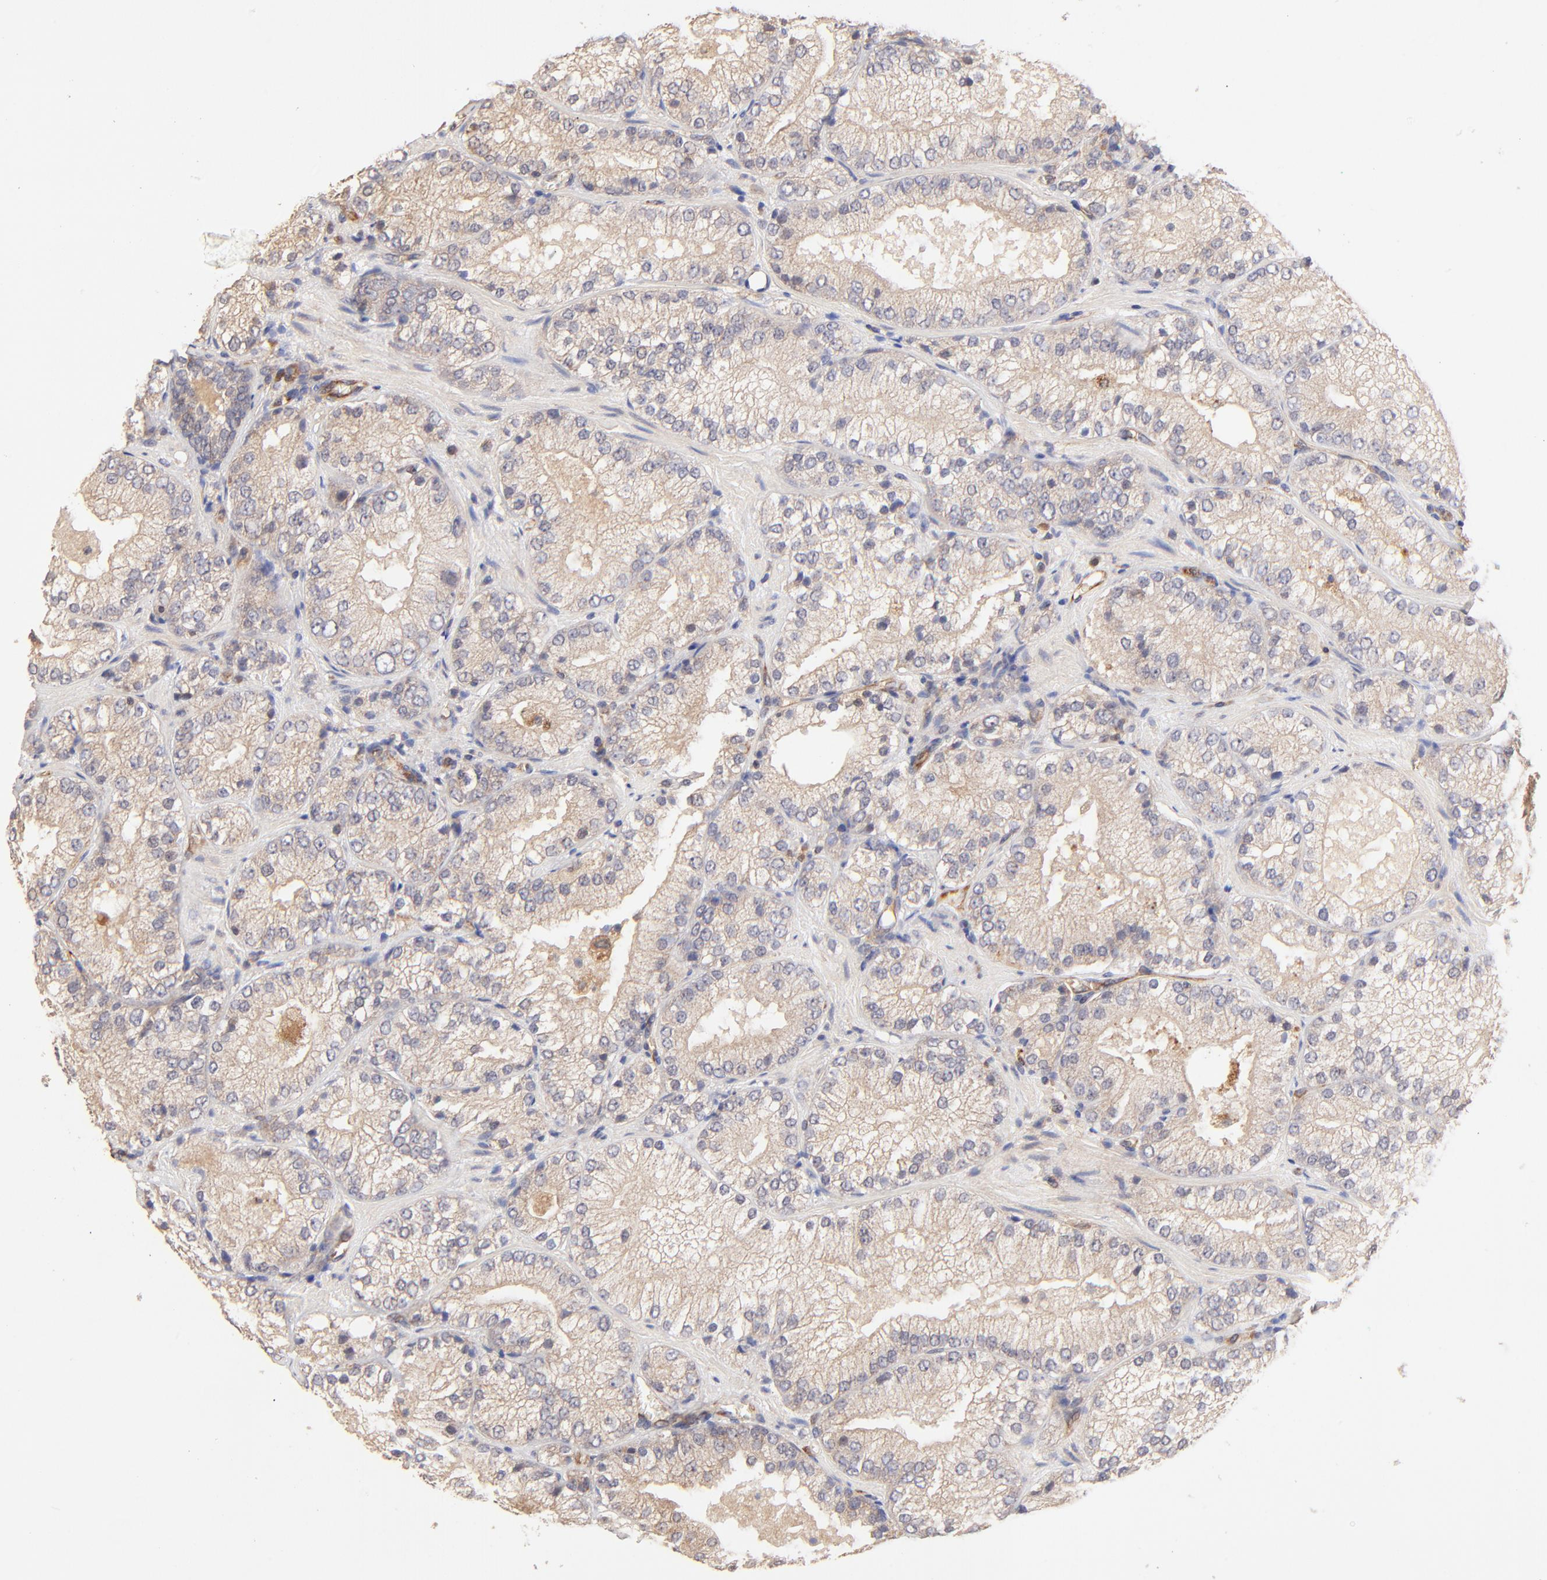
{"staining": {"intensity": "weak", "quantity": ">75%", "location": "cytoplasmic/membranous"}, "tissue": "prostate cancer", "cell_type": "Tumor cells", "image_type": "cancer", "snomed": [{"axis": "morphology", "description": "Adenocarcinoma, Low grade"}, {"axis": "topography", "description": "Prostate"}], "caption": "There is low levels of weak cytoplasmic/membranous expression in tumor cells of prostate adenocarcinoma (low-grade), as demonstrated by immunohistochemical staining (brown color).", "gene": "TNFAIP3", "patient": {"sex": "male", "age": 60}}